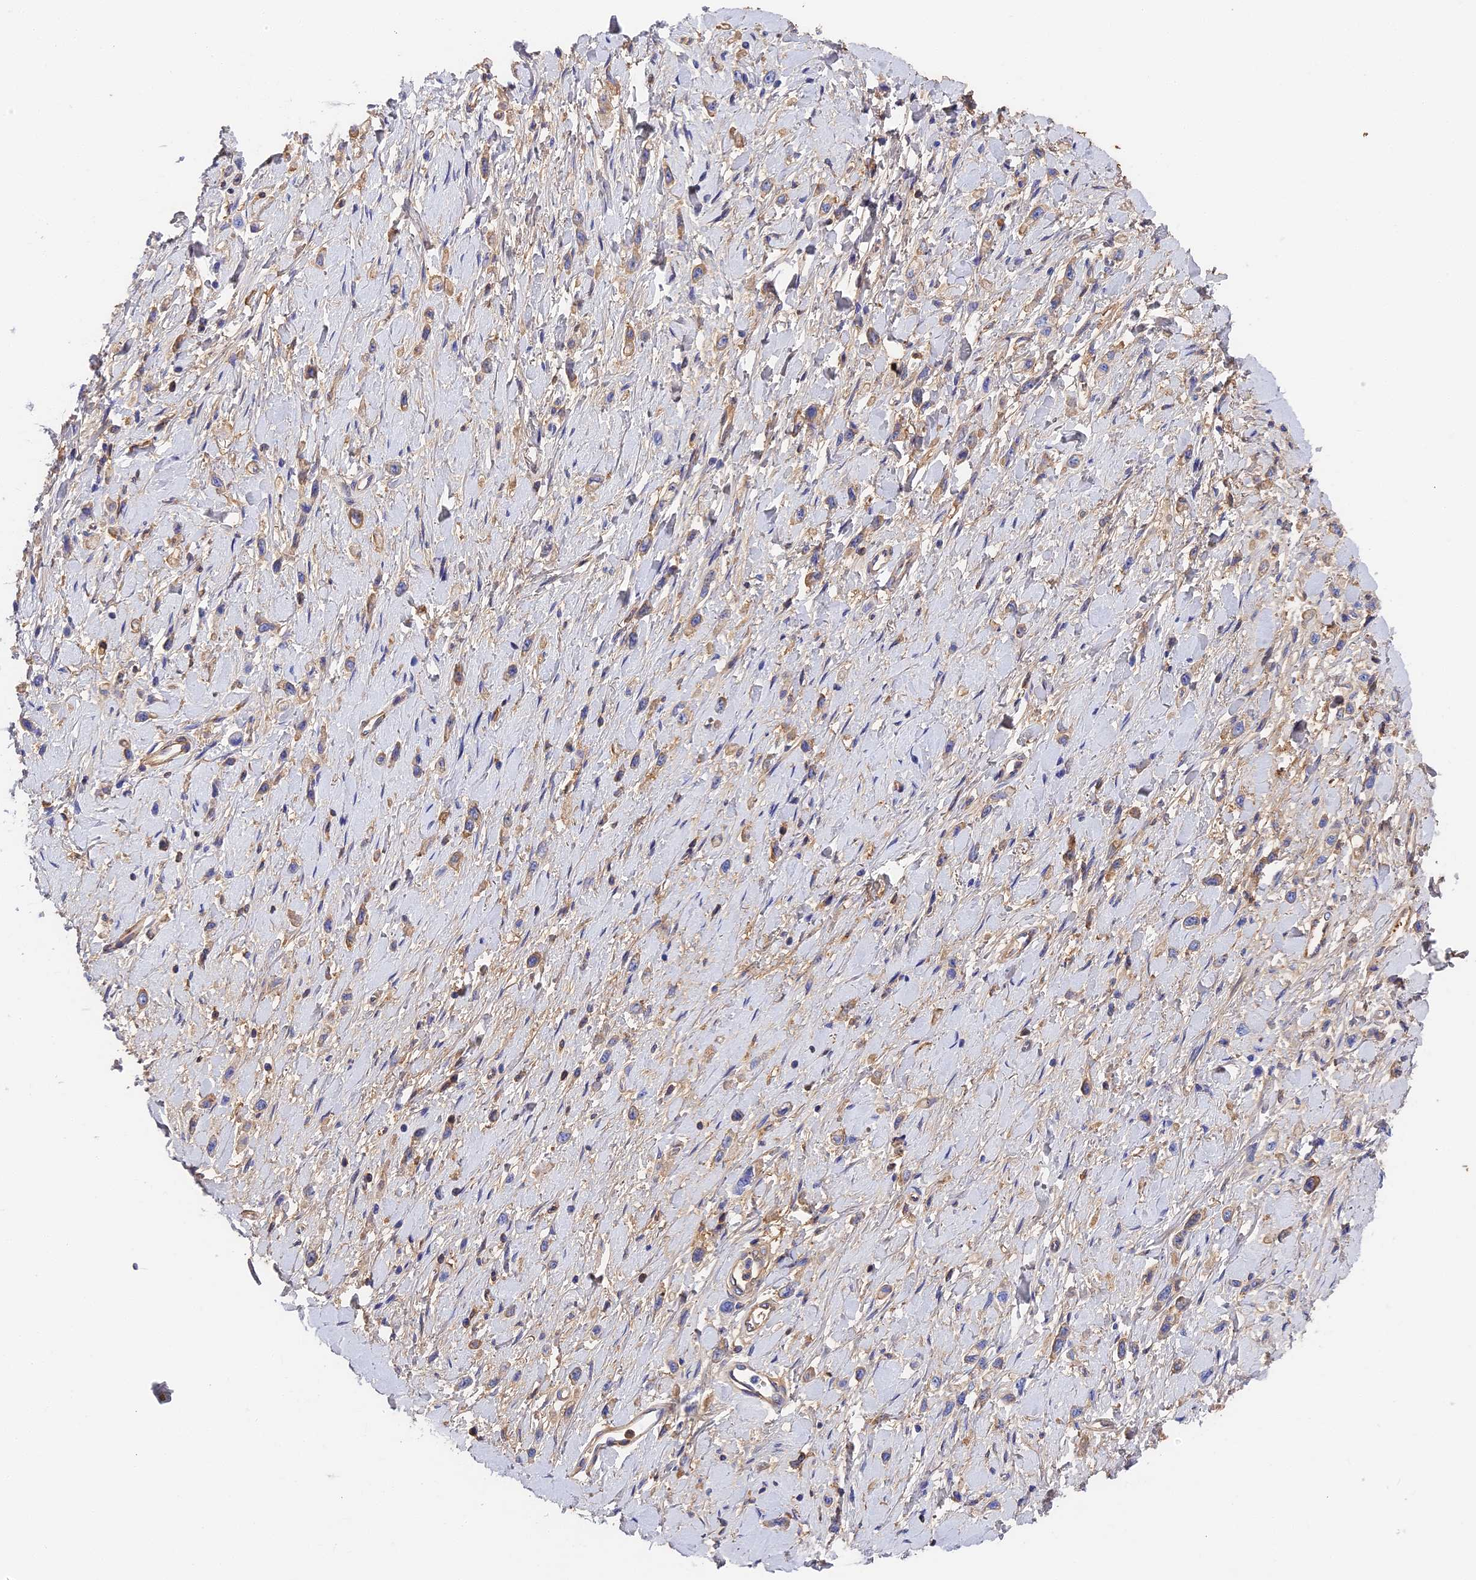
{"staining": {"intensity": "weak", "quantity": "<25%", "location": "cytoplasmic/membranous"}, "tissue": "stomach cancer", "cell_type": "Tumor cells", "image_type": "cancer", "snomed": [{"axis": "morphology", "description": "Adenocarcinoma, NOS"}, {"axis": "topography", "description": "Stomach"}], "caption": "This is an IHC photomicrograph of adenocarcinoma (stomach). There is no staining in tumor cells.", "gene": "ITIH1", "patient": {"sex": "female", "age": 65}}